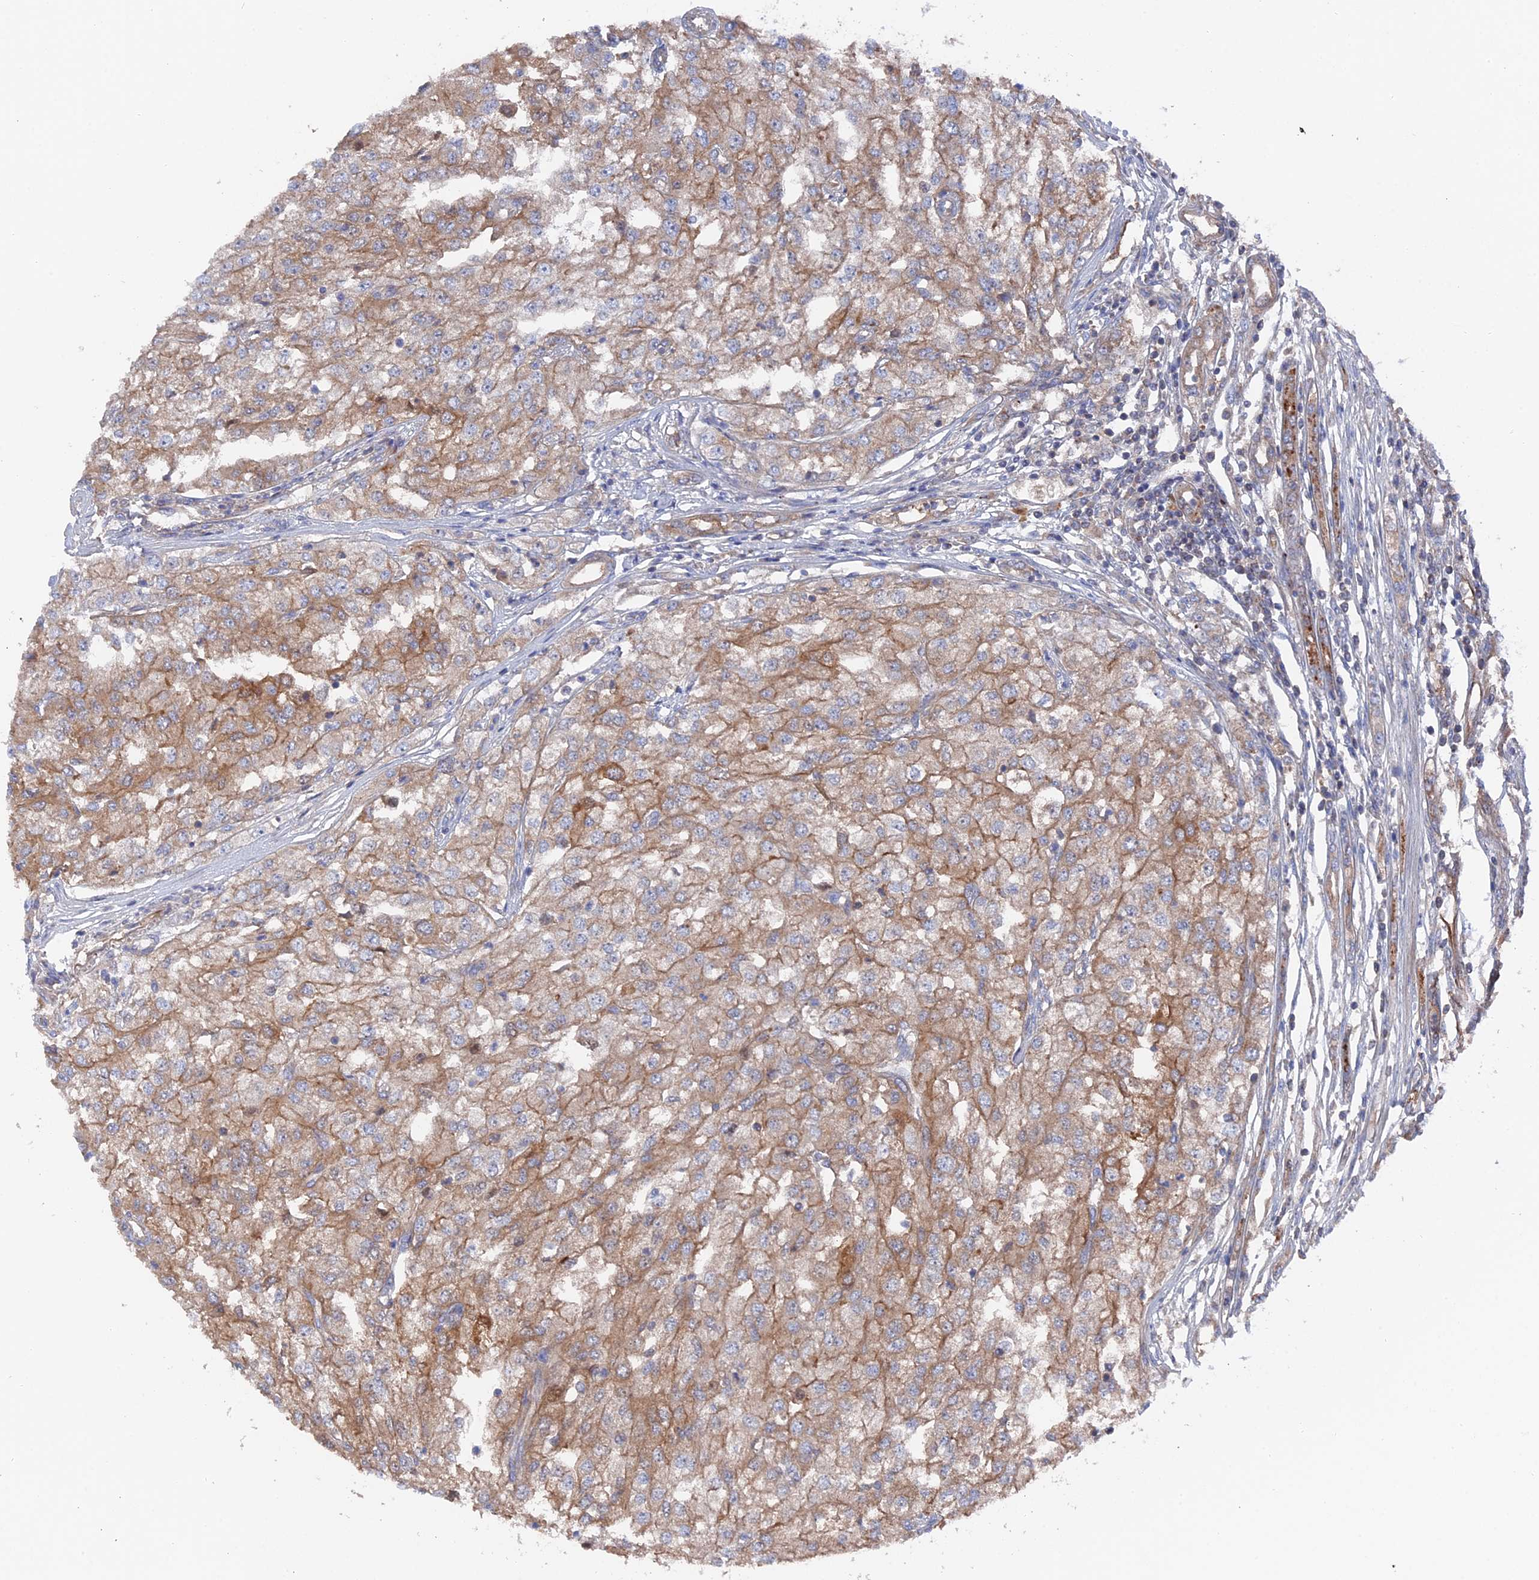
{"staining": {"intensity": "moderate", "quantity": ">75%", "location": "cytoplasmic/membranous"}, "tissue": "renal cancer", "cell_type": "Tumor cells", "image_type": "cancer", "snomed": [{"axis": "morphology", "description": "Adenocarcinoma, NOS"}, {"axis": "topography", "description": "Kidney"}], "caption": "Immunohistochemical staining of human renal cancer (adenocarcinoma) exhibits moderate cytoplasmic/membranous protein staining in about >75% of tumor cells.", "gene": "SMG9", "patient": {"sex": "female", "age": 54}}